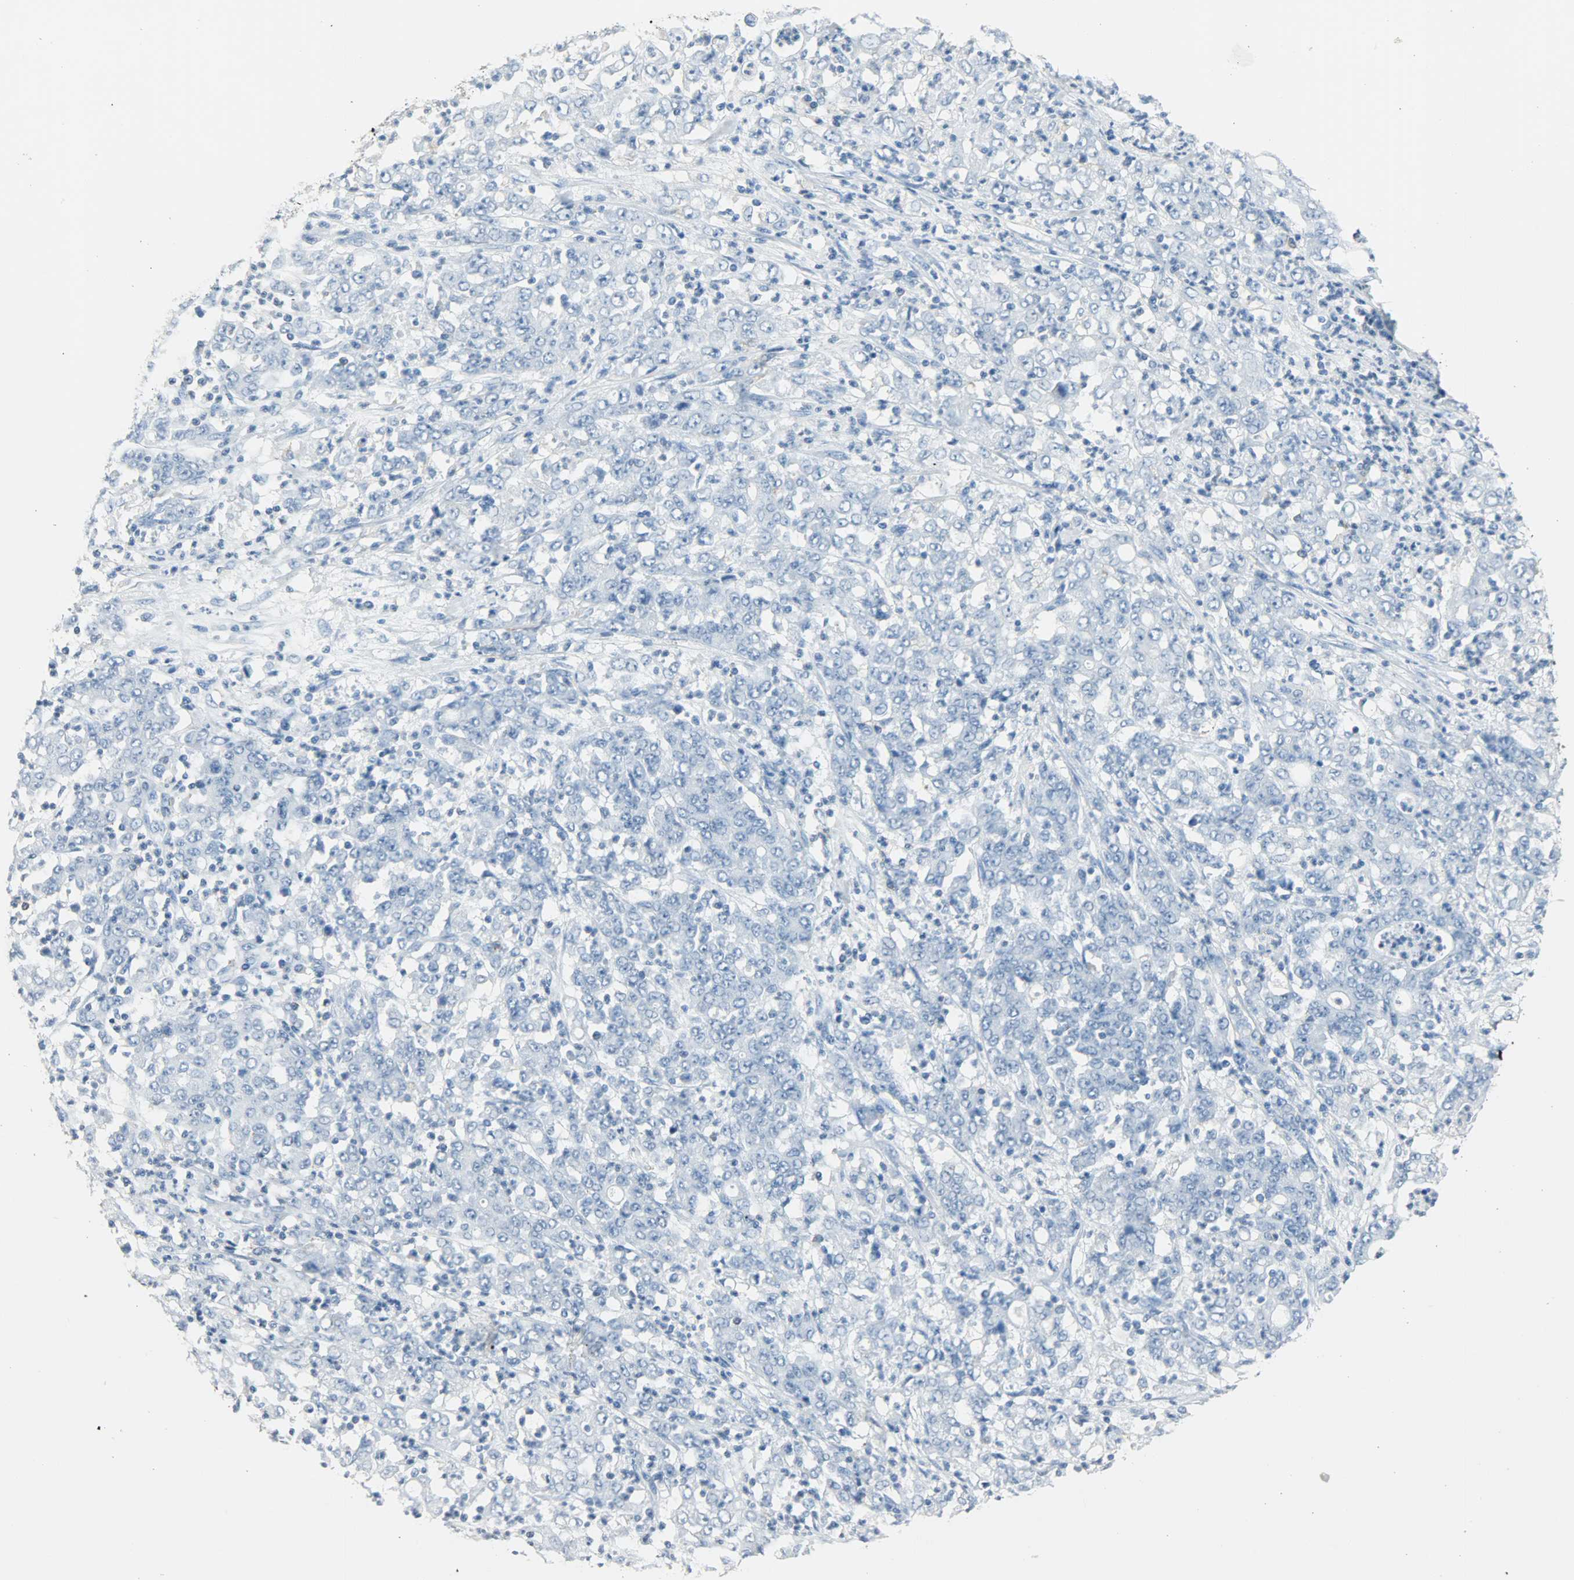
{"staining": {"intensity": "negative", "quantity": "none", "location": "none"}, "tissue": "stomach cancer", "cell_type": "Tumor cells", "image_type": "cancer", "snomed": [{"axis": "morphology", "description": "Adenocarcinoma, NOS"}, {"axis": "topography", "description": "Stomach, lower"}], "caption": "High magnification brightfield microscopy of stomach cancer stained with DAB (brown) and counterstained with hematoxylin (blue): tumor cells show no significant positivity. (Immunohistochemistry (ihc), brightfield microscopy, high magnification).", "gene": "PTPN6", "patient": {"sex": "female", "age": 71}}